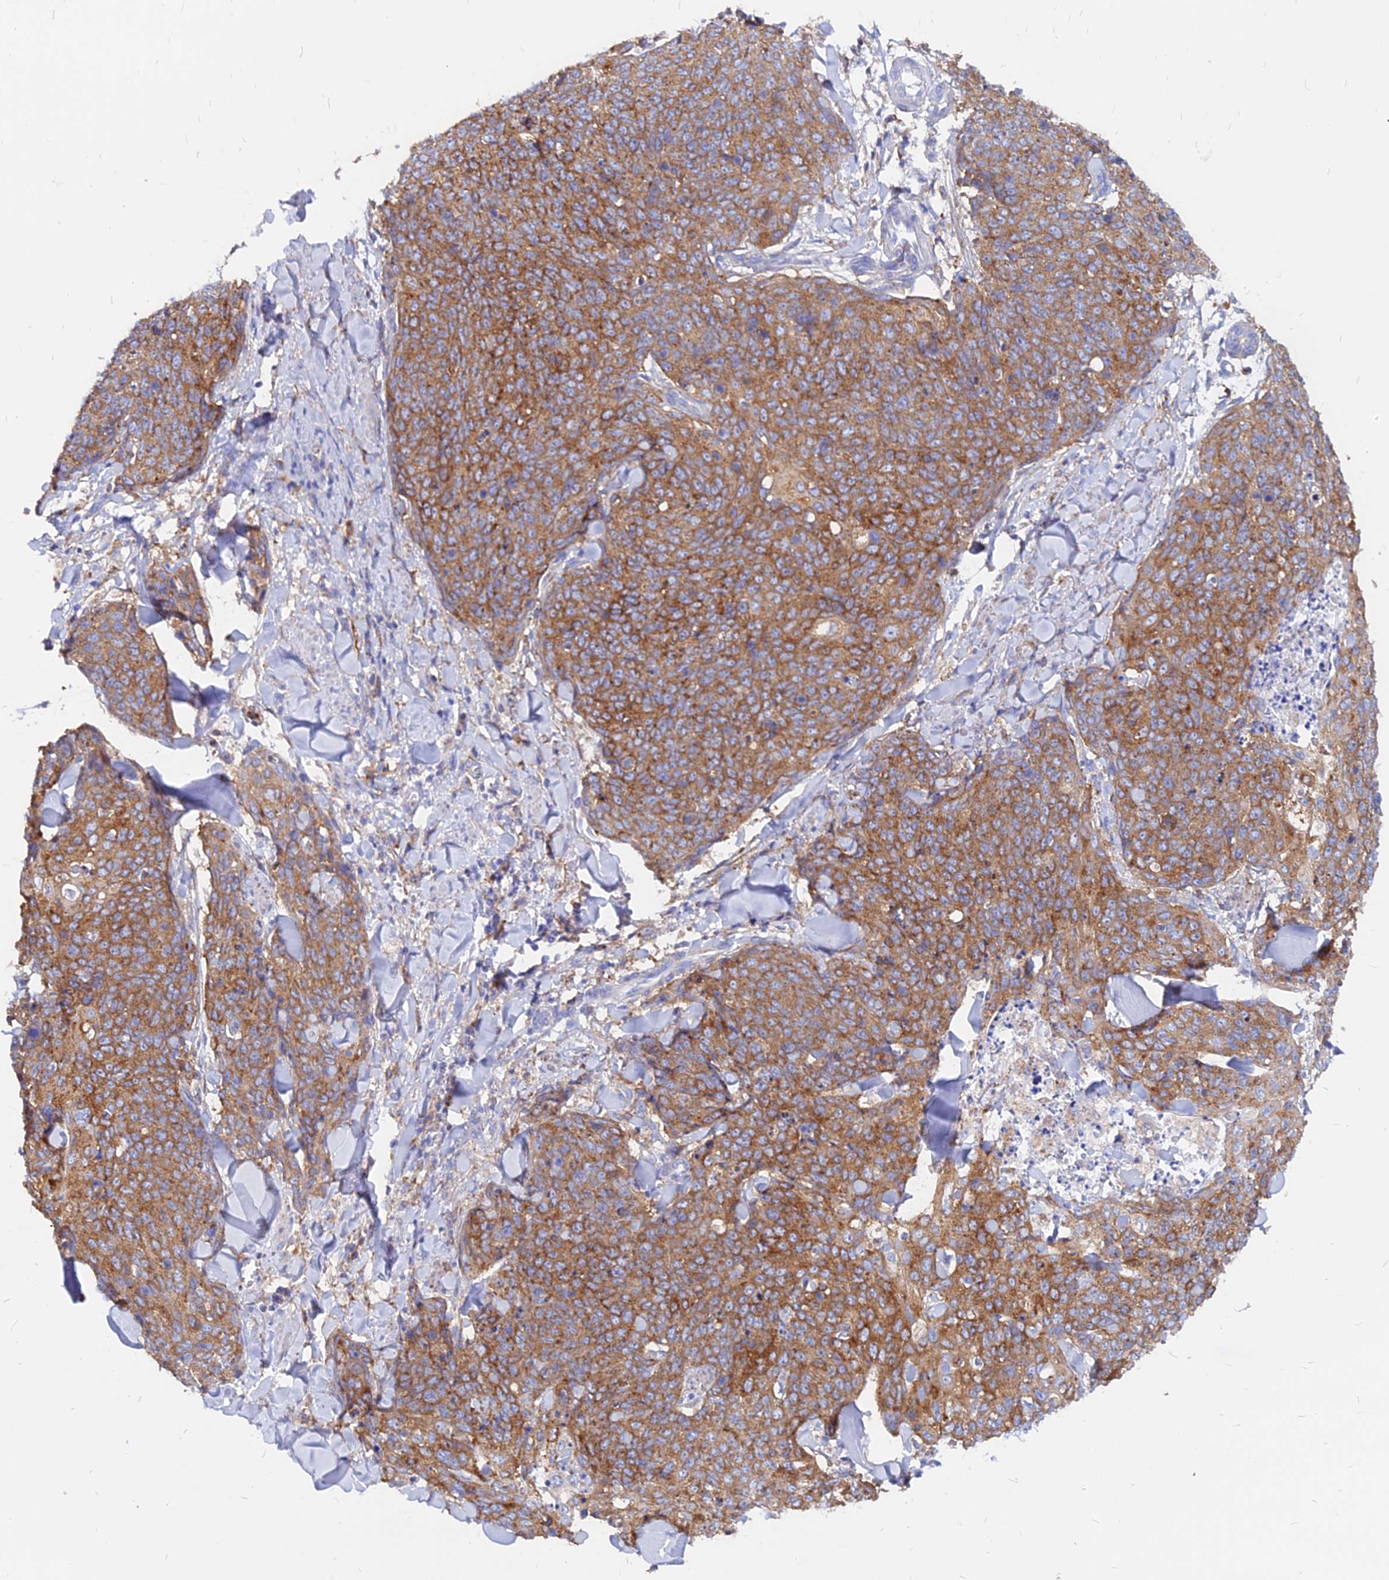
{"staining": {"intensity": "moderate", "quantity": ">75%", "location": "cytoplasmic/membranous"}, "tissue": "skin cancer", "cell_type": "Tumor cells", "image_type": "cancer", "snomed": [{"axis": "morphology", "description": "Squamous cell carcinoma, NOS"}, {"axis": "topography", "description": "Skin"}, {"axis": "topography", "description": "Vulva"}], "caption": "Approximately >75% of tumor cells in human skin squamous cell carcinoma show moderate cytoplasmic/membranous protein positivity as visualized by brown immunohistochemical staining.", "gene": "AGTRAP", "patient": {"sex": "female", "age": 85}}